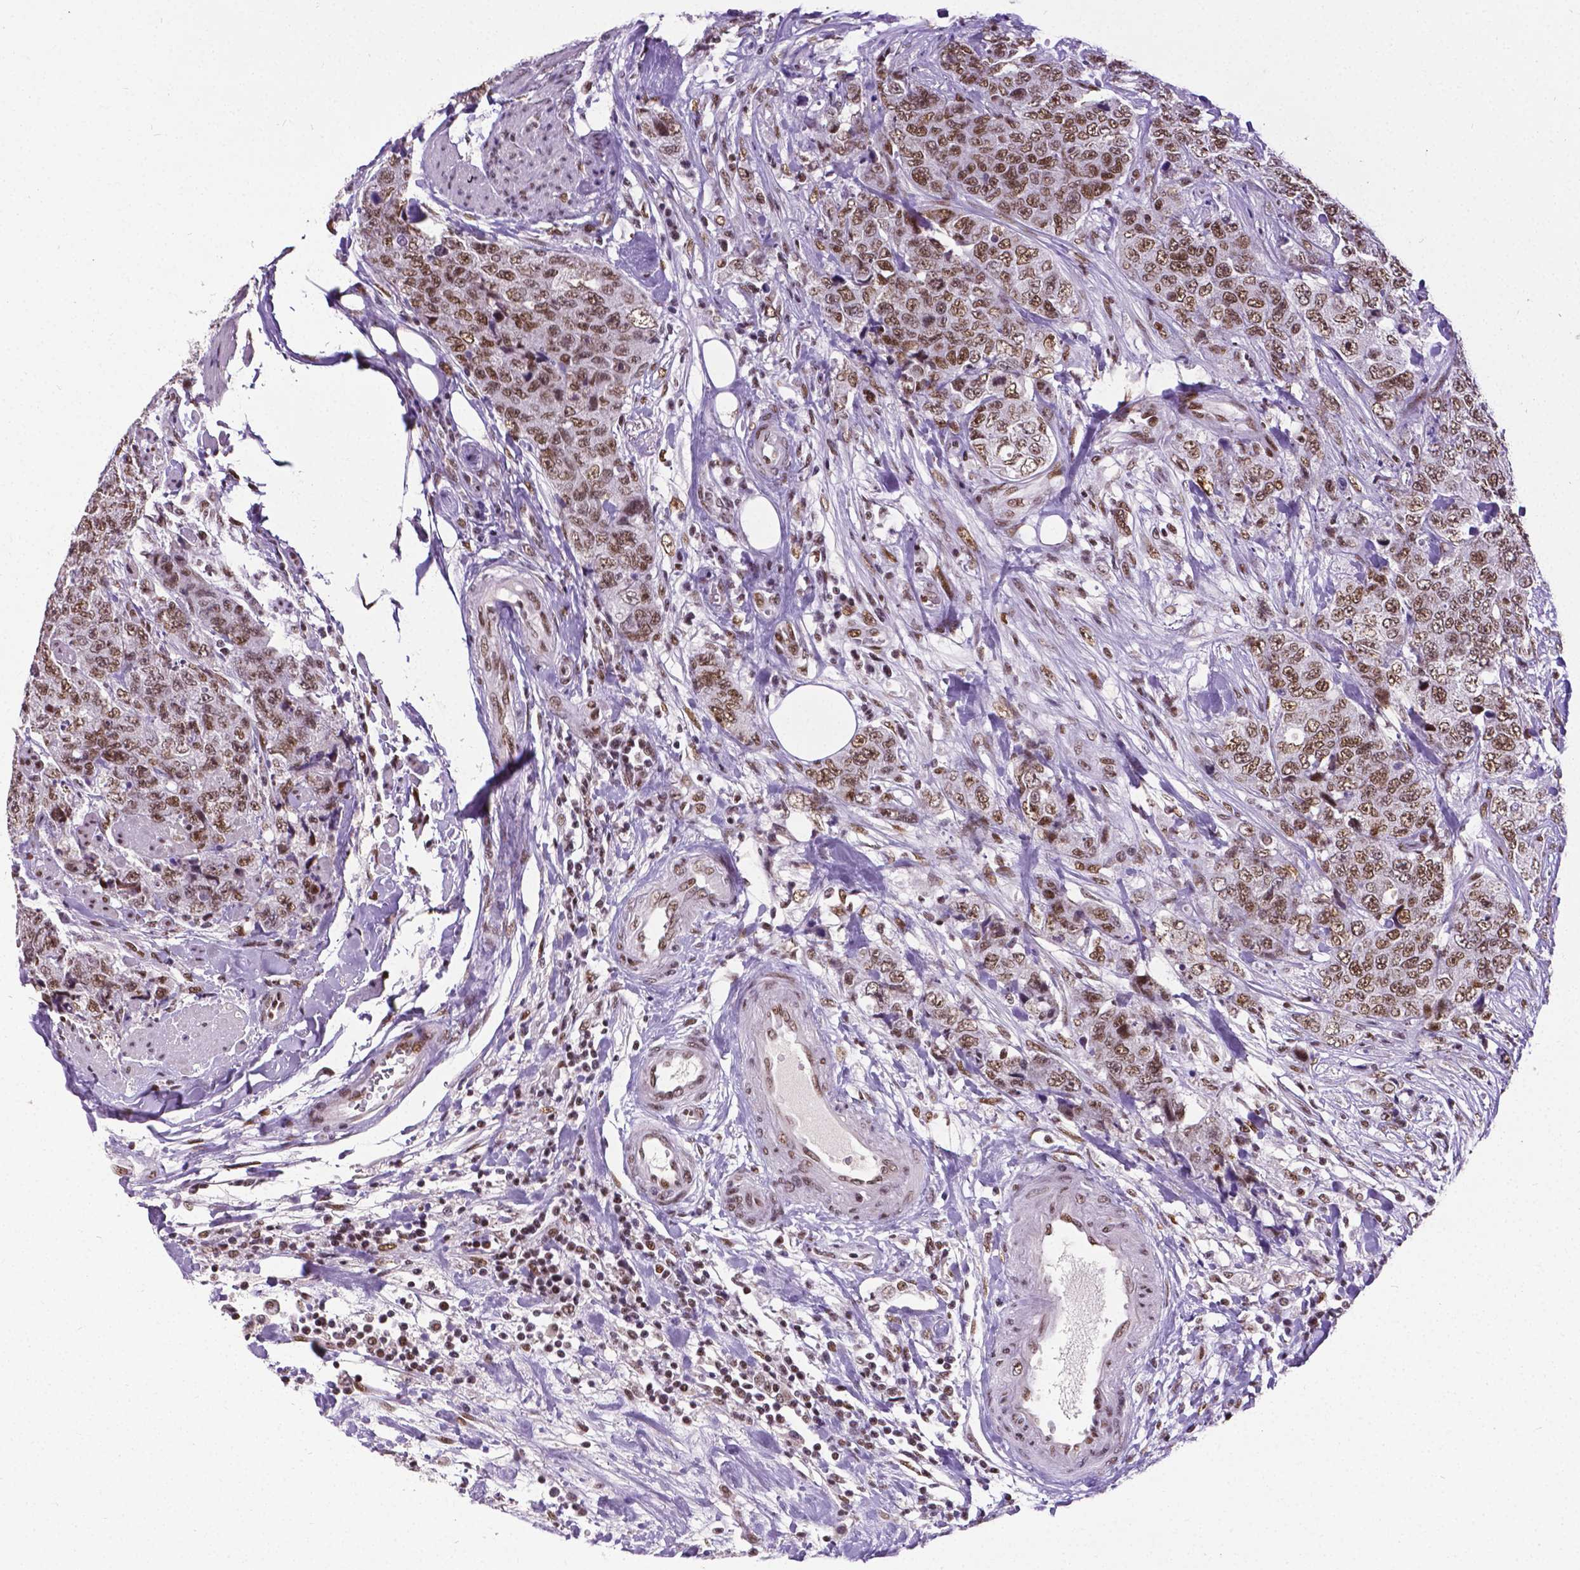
{"staining": {"intensity": "moderate", "quantity": ">75%", "location": "nuclear"}, "tissue": "urothelial cancer", "cell_type": "Tumor cells", "image_type": "cancer", "snomed": [{"axis": "morphology", "description": "Urothelial carcinoma, High grade"}, {"axis": "topography", "description": "Urinary bladder"}], "caption": "Approximately >75% of tumor cells in human urothelial cancer demonstrate moderate nuclear protein expression as visualized by brown immunohistochemical staining.", "gene": "REST", "patient": {"sex": "female", "age": 78}}